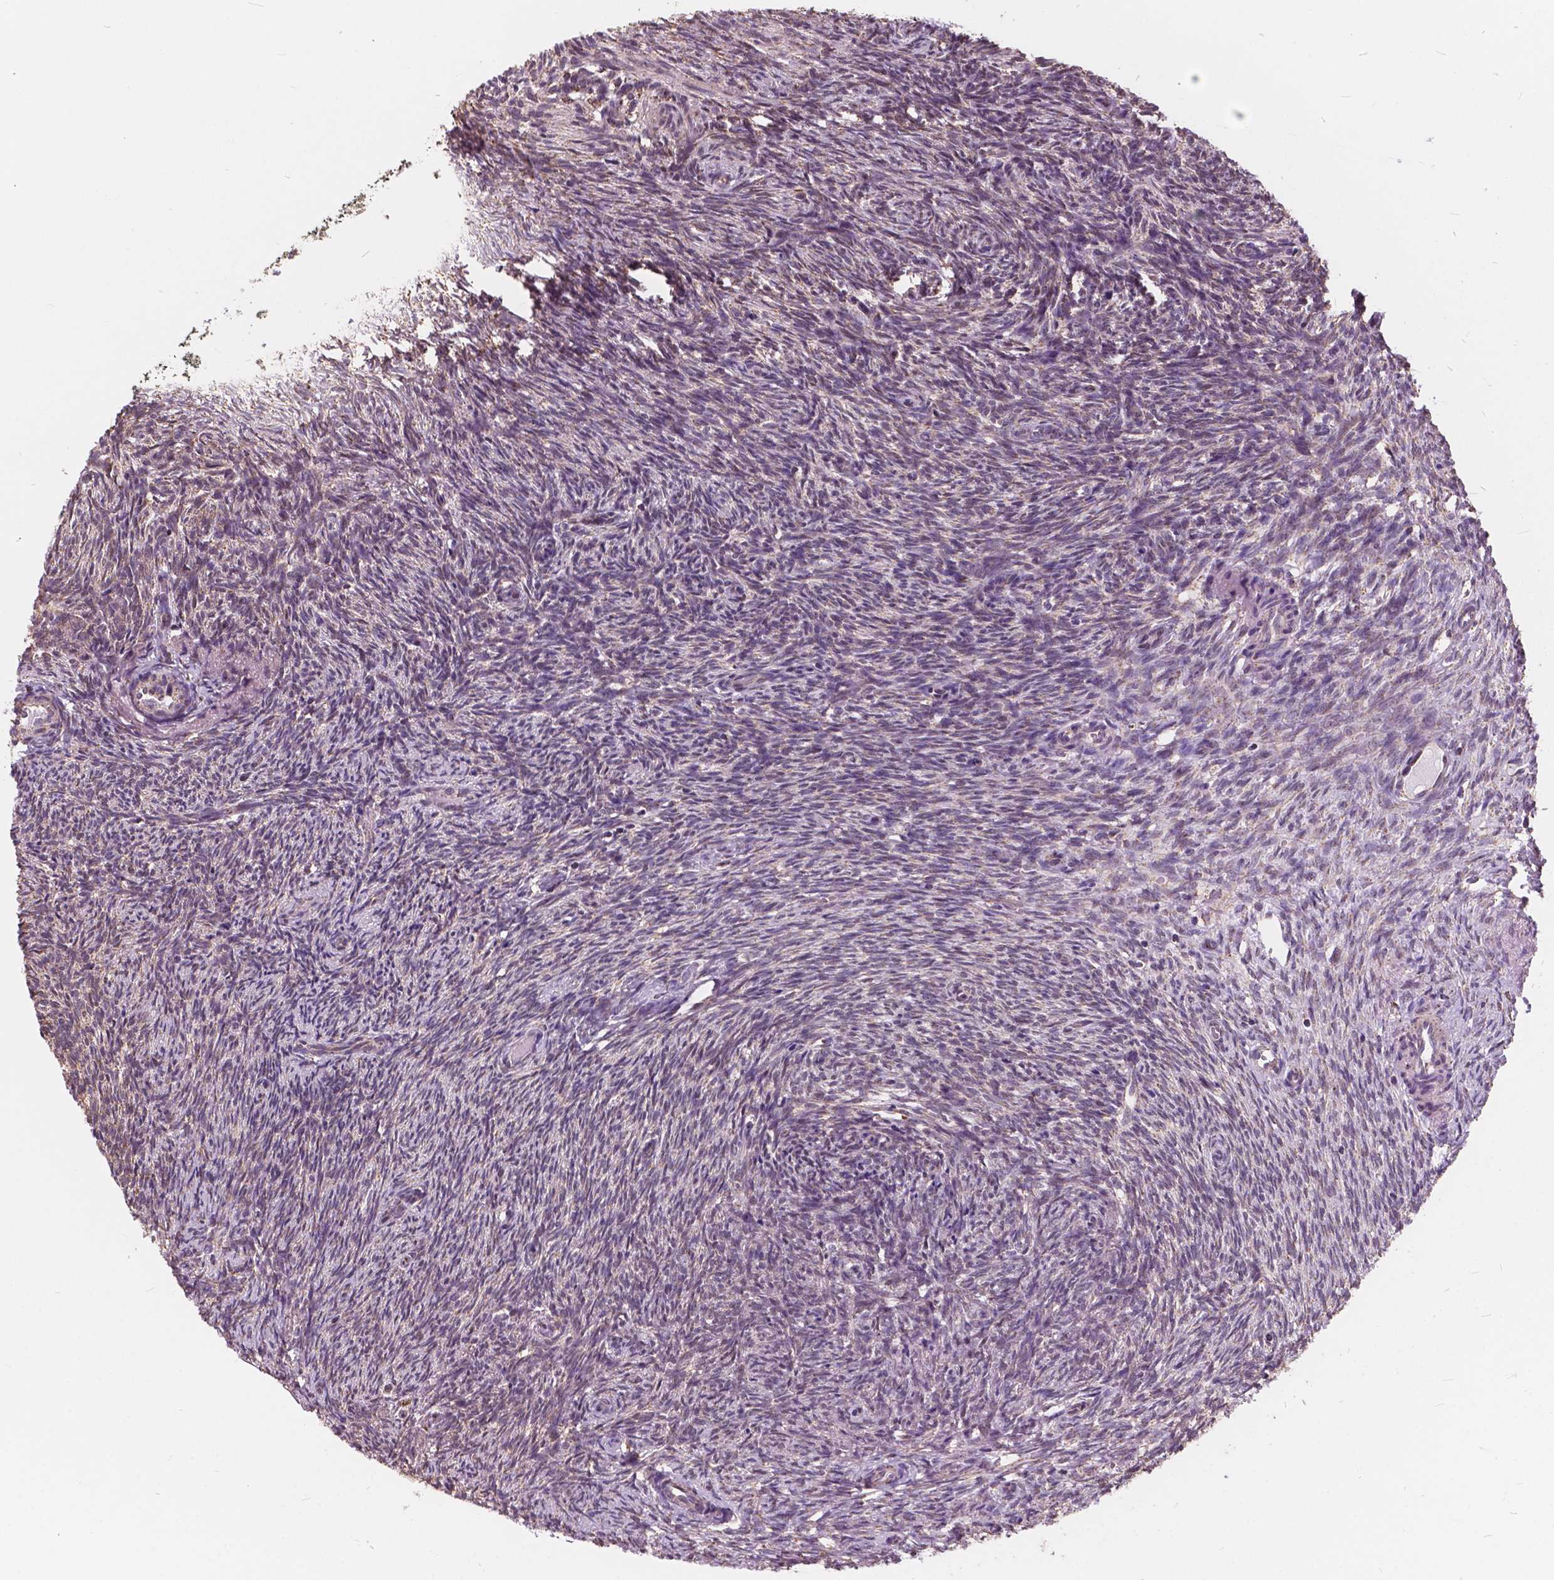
{"staining": {"intensity": "moderate", "quantity": ">75%", "location": "cytoplasmic/membranous"}, "tissue": "ovary", "cell_type": "Follicle cells", "image_type": "normal", "snomed": [{"axis": "morphology", "description": "Normal tissue, NOS"}, {"axis": "topography", "description": "Ovary"}], "caption": "A photomicrograph of ovary stained for a protein exhibits moderate cytoplasmic/membranous brown staining in follicle cells.", "gene": "SCOC", "patient": {"sex": "female", "age": 46}}